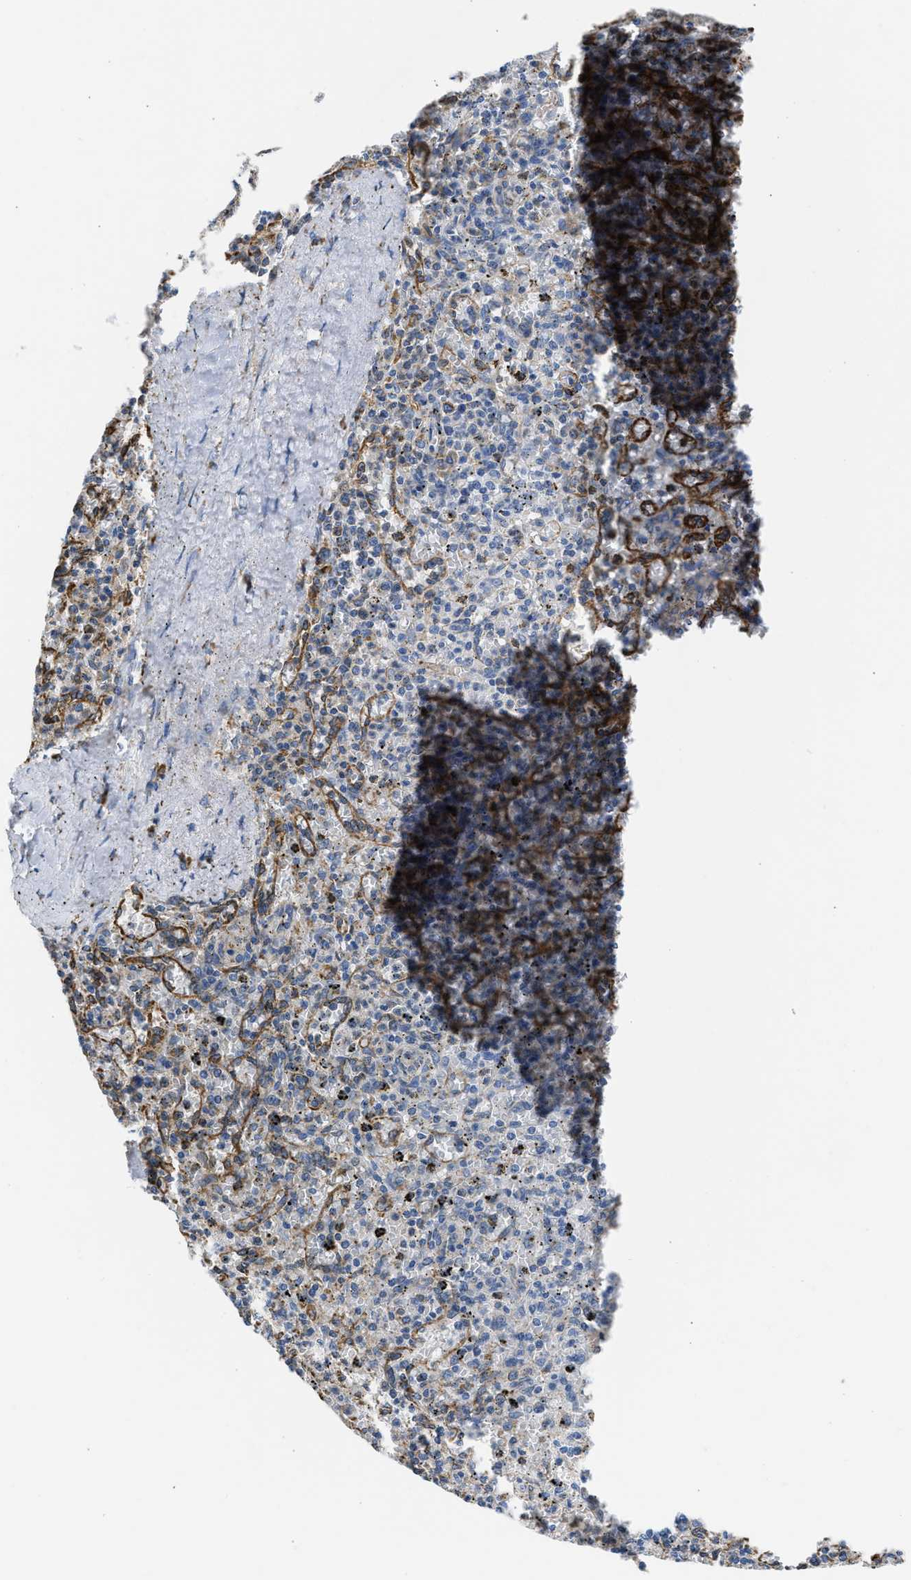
{"staining": {"intensity": "moderate", "quantity": "<25%", "location": "cytoplasmic/membranous"}, "tissue": "spleen", "cell_type": "Cells in red pulp", "image_type": "normal", "snomed": [{"axis": "morphology", "description": "Normal tissue, NOS"}, {"axis": "topography", "description": "Spleen"}], "caption": "Immunohistochemistry histopathology image of normal spleen: human spleen stained using immunohistochemistry (IHC) displays low levels of moderate protein expression localized specifically in the cytoplasmic/membranous of cells in red pulp, appearing as a cytoplasmic/membranous brown color.", "gene": "CYCS", "patient": {"sex": "male", "age": 72}}